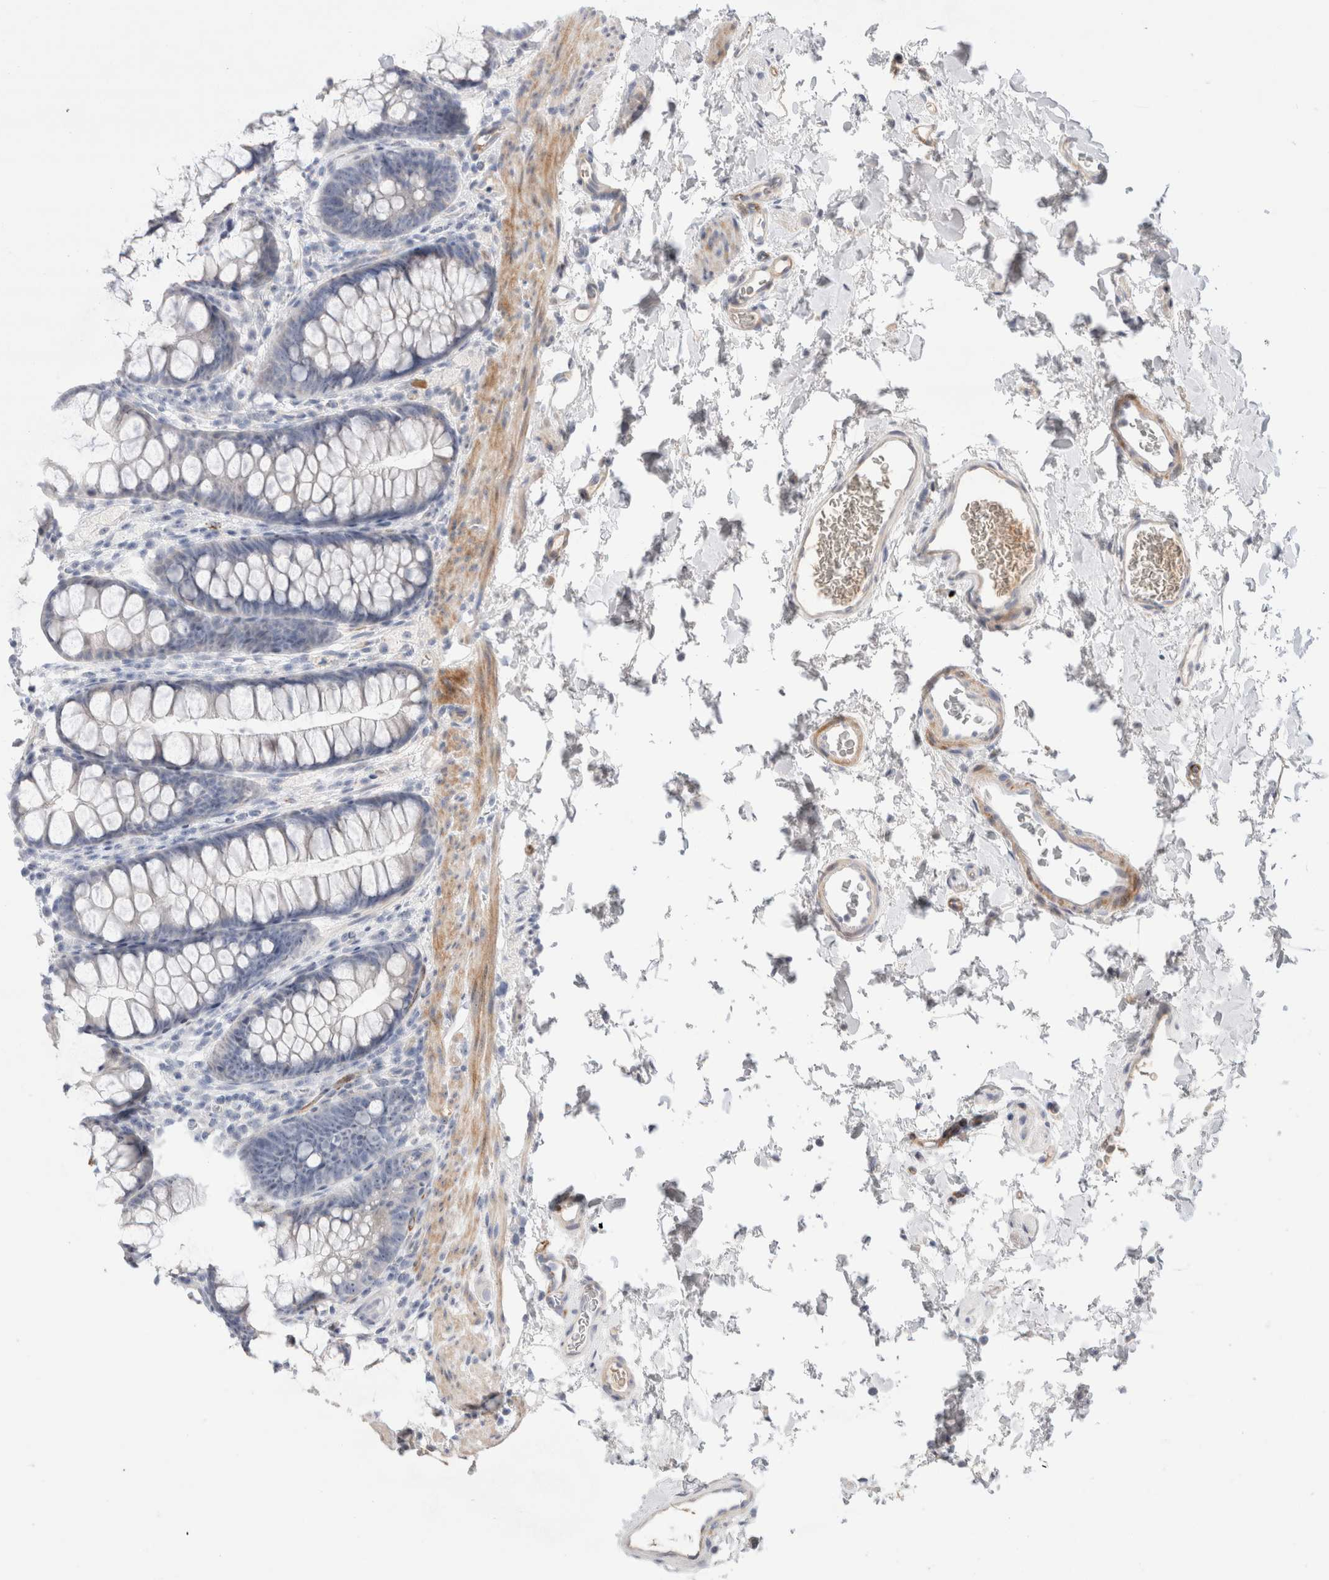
{"staining": {"intensity": "weak", "quantity": ">75%", "location": "cytoplasmic/membranous"}, "tissue": "colon", "cell_type": "Endothelial cells", "image_type": "normal", "snomed": [{"axis": "morphology", "description": "Normal tissue, NOS"}, {"axis": "topography", "description": "Colon"}], "caption": "Protein staining of normal colon reveals weak cytoplasmic/membranous expression in about >75% of endothelial cells. (Stains: DAB (3,3'-diaminobenzidine) in brown, nuclei in blue, Microscopy: brightfield microscopy at high magnification).", "gene": "ECHDC2", "patient": {"sex": "female", "age": 62}}